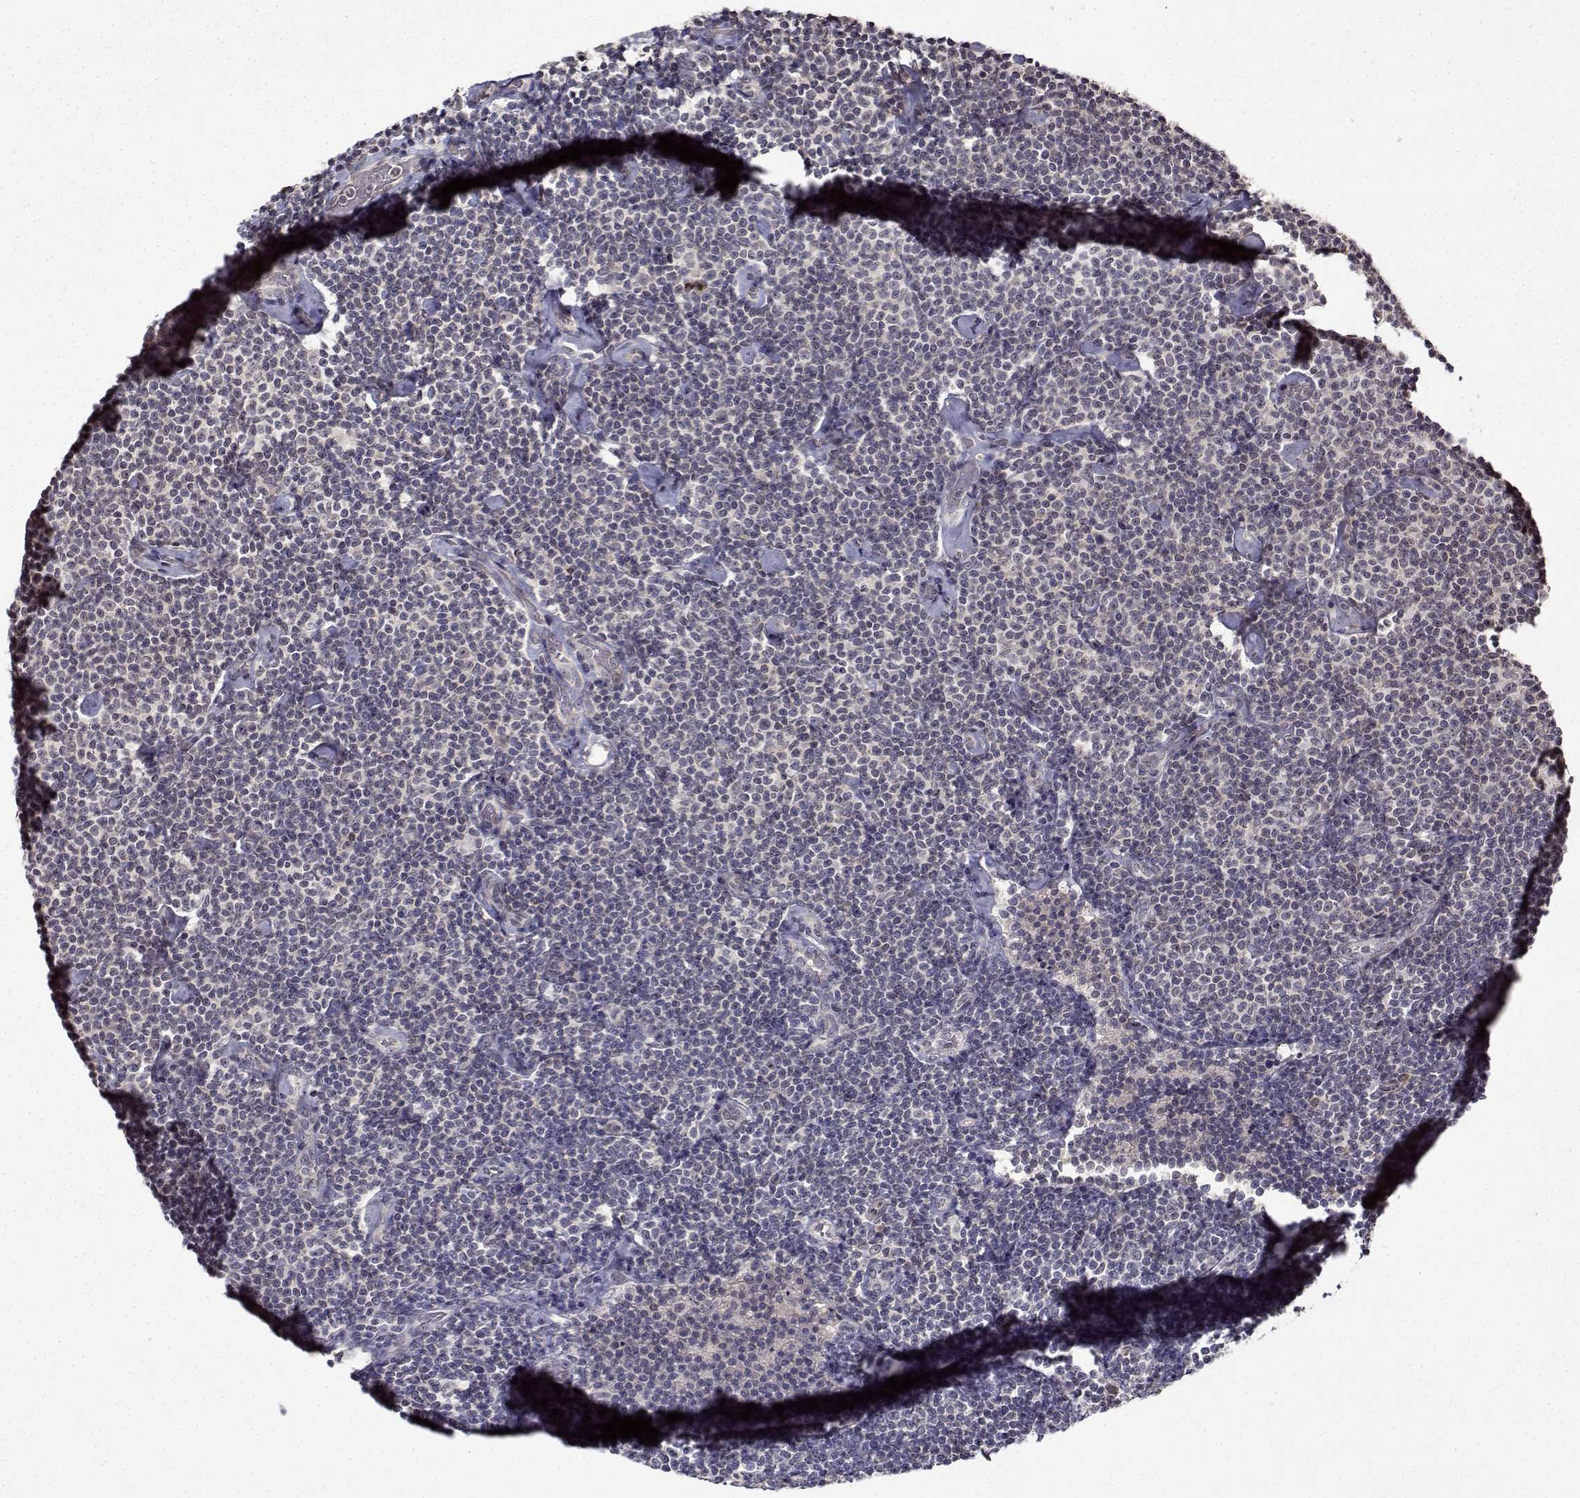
{"staining": {"intensity": "negative", "quantity": "none", "location": "none"}, "tissue": "lymphoma", "cell_type": "Tumor cells", "image_type": "cancer", "snomed": [{"axis": "morphology", "description": "Malignant lymphoma, non-Hodgkin's type, Low grade"}, {"axis": "topography", "description": "Lymph node"}], "caption": "Immunohistochemical staining of human lymphoma displays no significant expression in tumor cells.", "gene": "BDNF", "patient": {"sex": "male", "age": 81}}